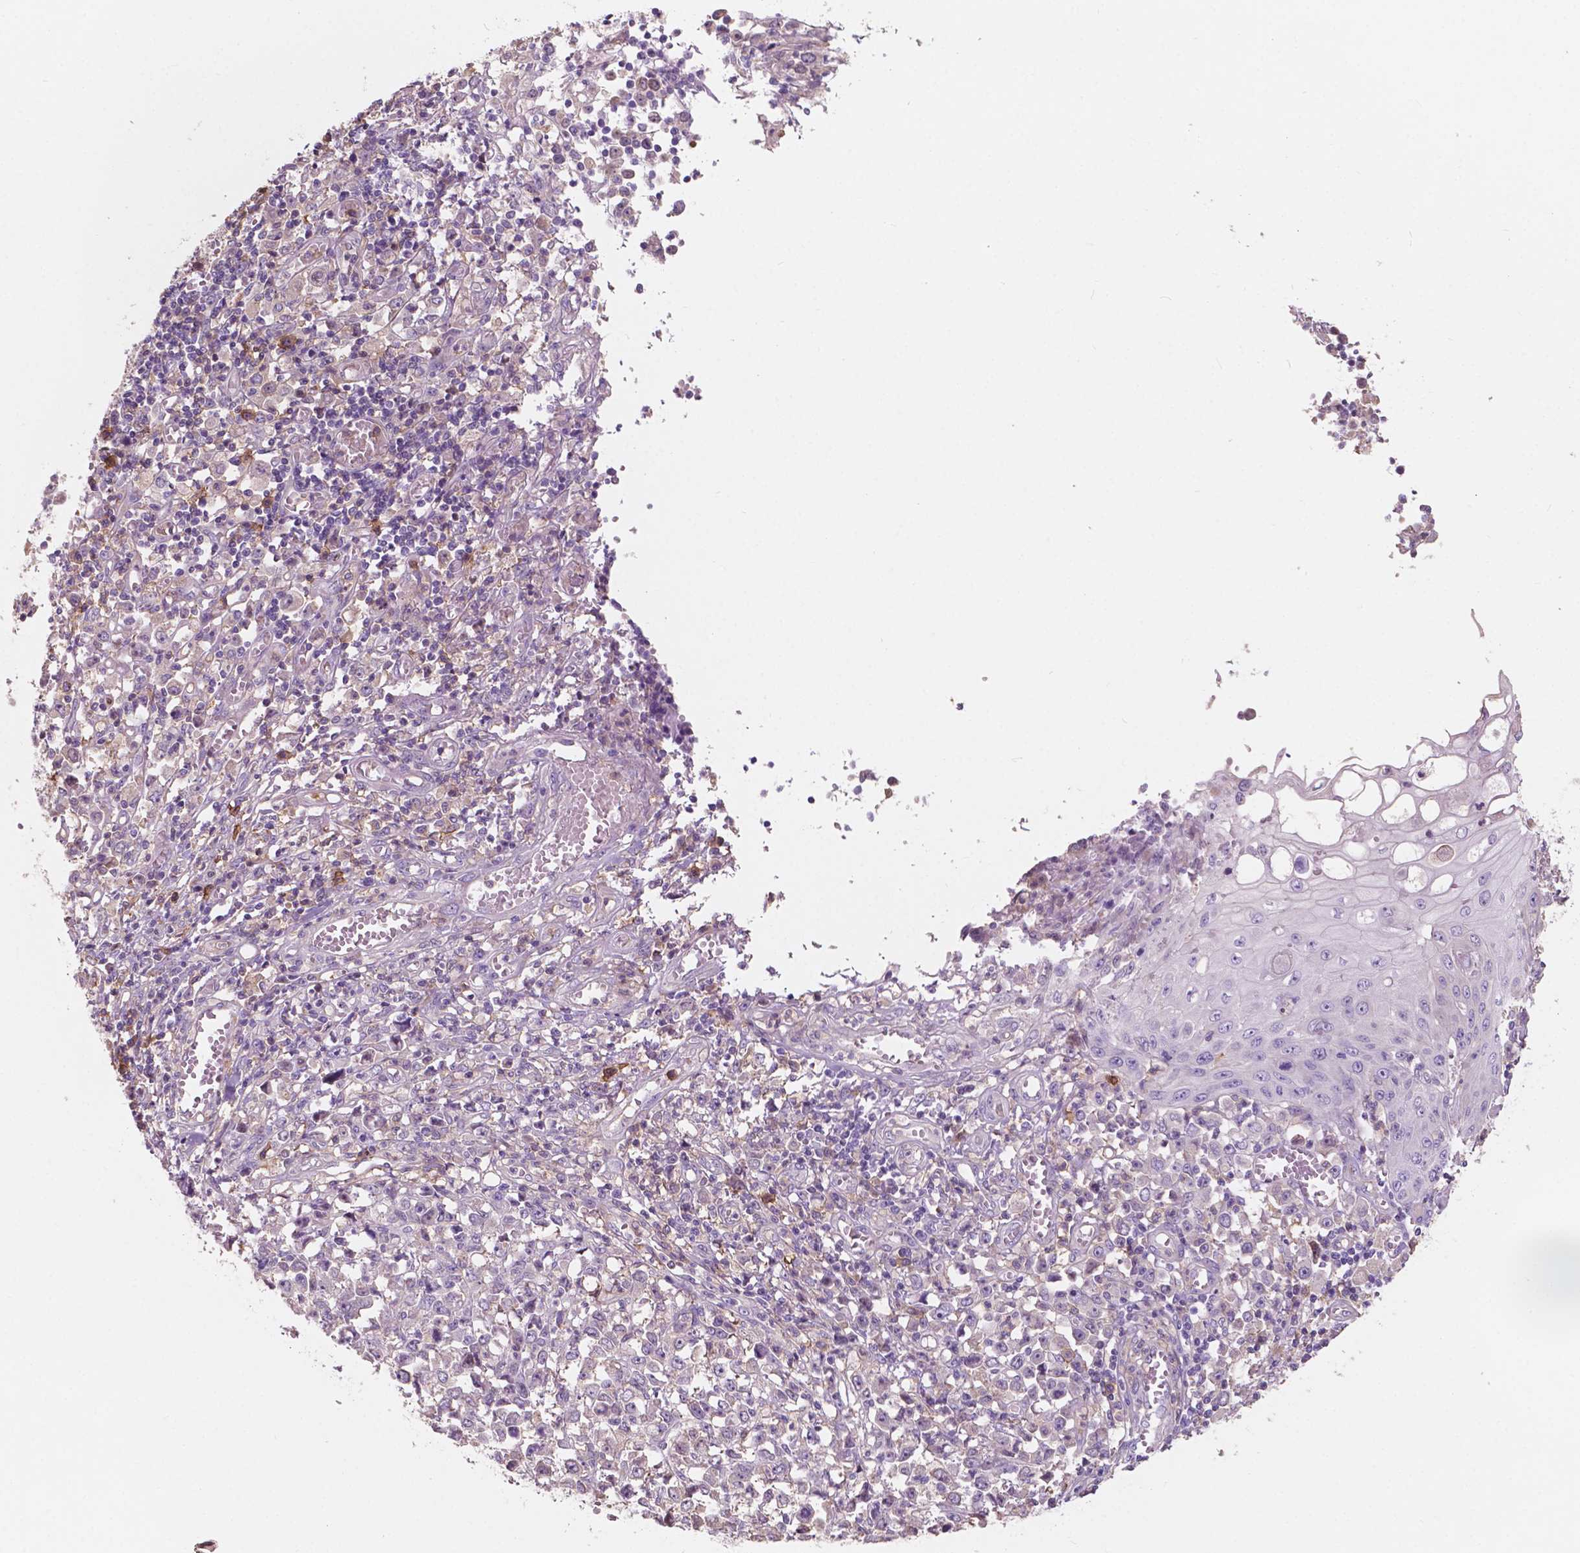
{"staining": {"intensity": "negative", "quantity": "none", "location": "none"}, "tissue": "stomach cancer", "cell_type": "Tumor cells", "image_type": "cancer", "snomed": [{"axis": "morphology", "description": "Adenocarcinoma, NOS"}, {"axis": "topography", "description": "Stomach, upper"}], "caption": "The photomicrograph demonstrates no staining of tumor cells in stomach adenocarcinoma.", "gene": "SEMA4A", "patient": {"sex": "male", "age": 70}}